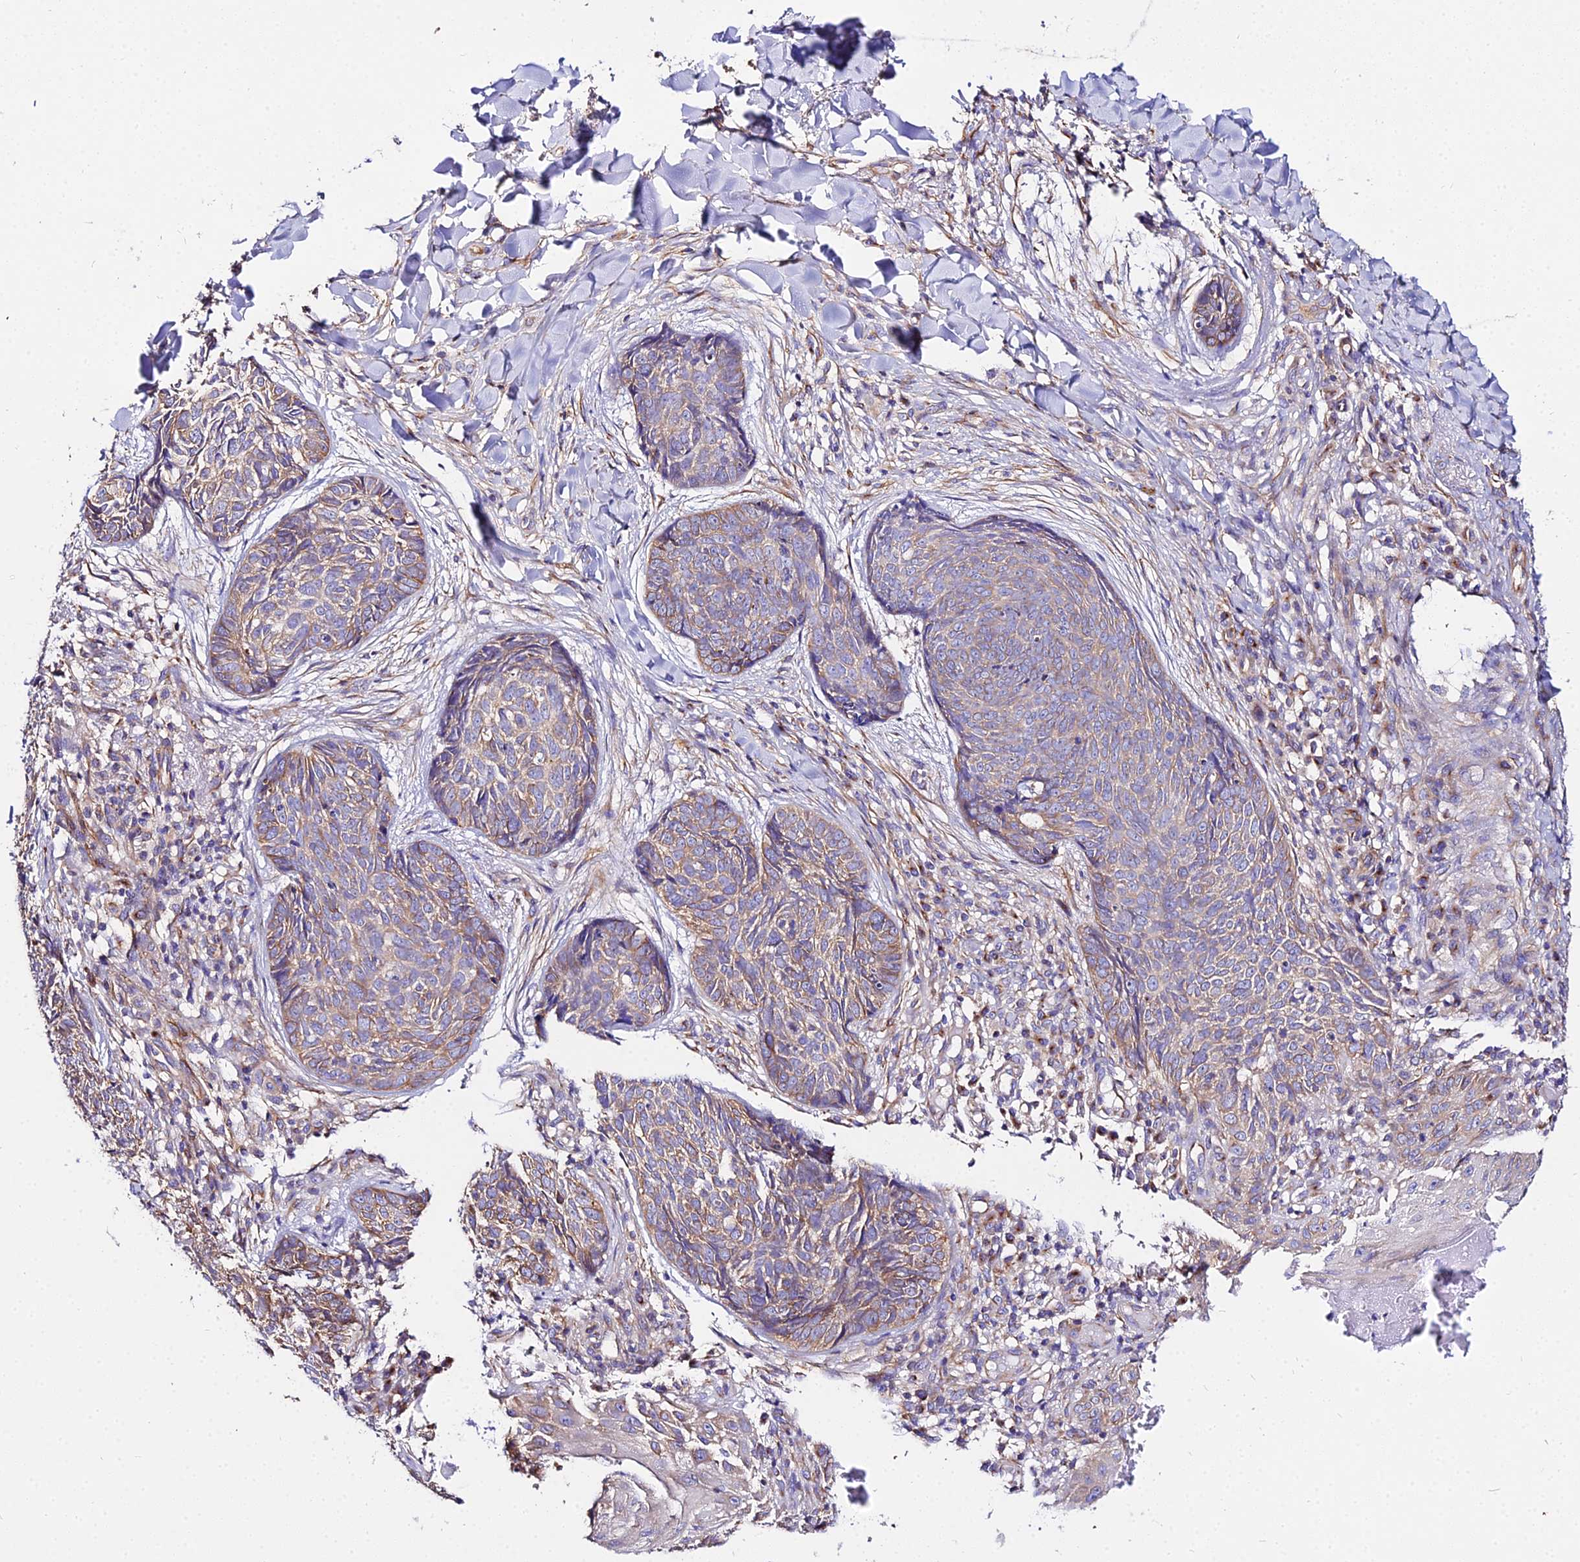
{"staining": {"intensity": "moderate", "quantity": "25%-75%", "location": "cytoplasmic/membranous"}, "tissue": "skin cancer", "cell_type": "Tumor cells", "image_type": "cancer", "snomed": [{"axis": "morphology", "description": "Basal cell carcinoma"}, {"axis": "topography", "description": "Skin"}], "caption": "Protein staining by IHC demonstrates moderate cytoplasmic/membranous staining in about 25%-75% of tumor cells in skin basal cell carcinoma.", "gene": "TUBA3D", "patient": {"sex": "female", "age": 61}}